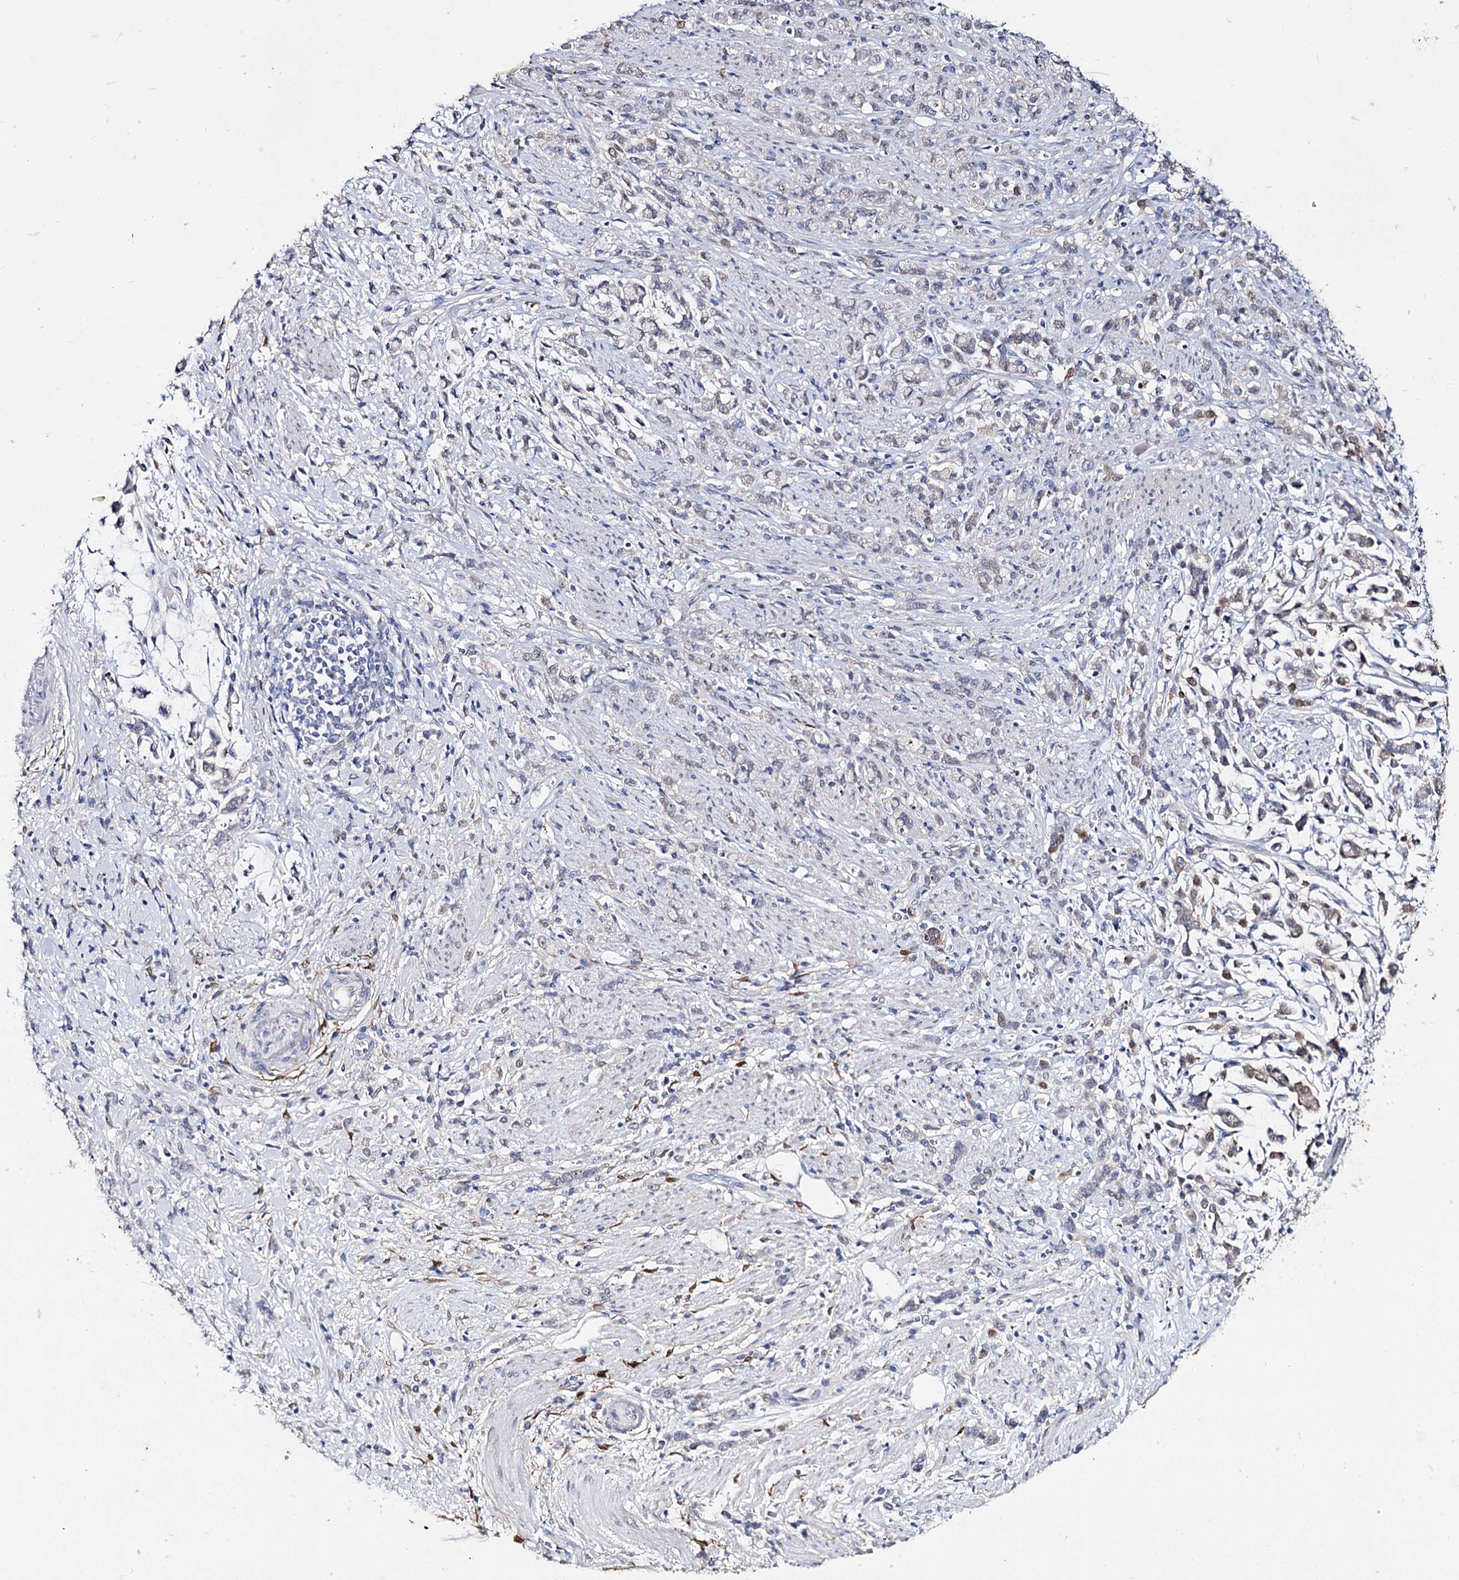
{"staining": {"intensity": "weak", "quantity": "<25%", "location": "cytoplasmic/membranous"}, "tissue": "stomach cancer", "cell_type": "Tumor cells", "image_type": "cancer", "snomed": [{"axis": "morphology", "description": "Adenocarcinoma, NOS"}, {"axis": "topography", "description": "Stomach"}], "caption": "Tumor cells are negative for protein expression in human adenocarcinoma (stomach).", "gene": "LYZL4", "patient": {"sex": "female", "age": 60}}